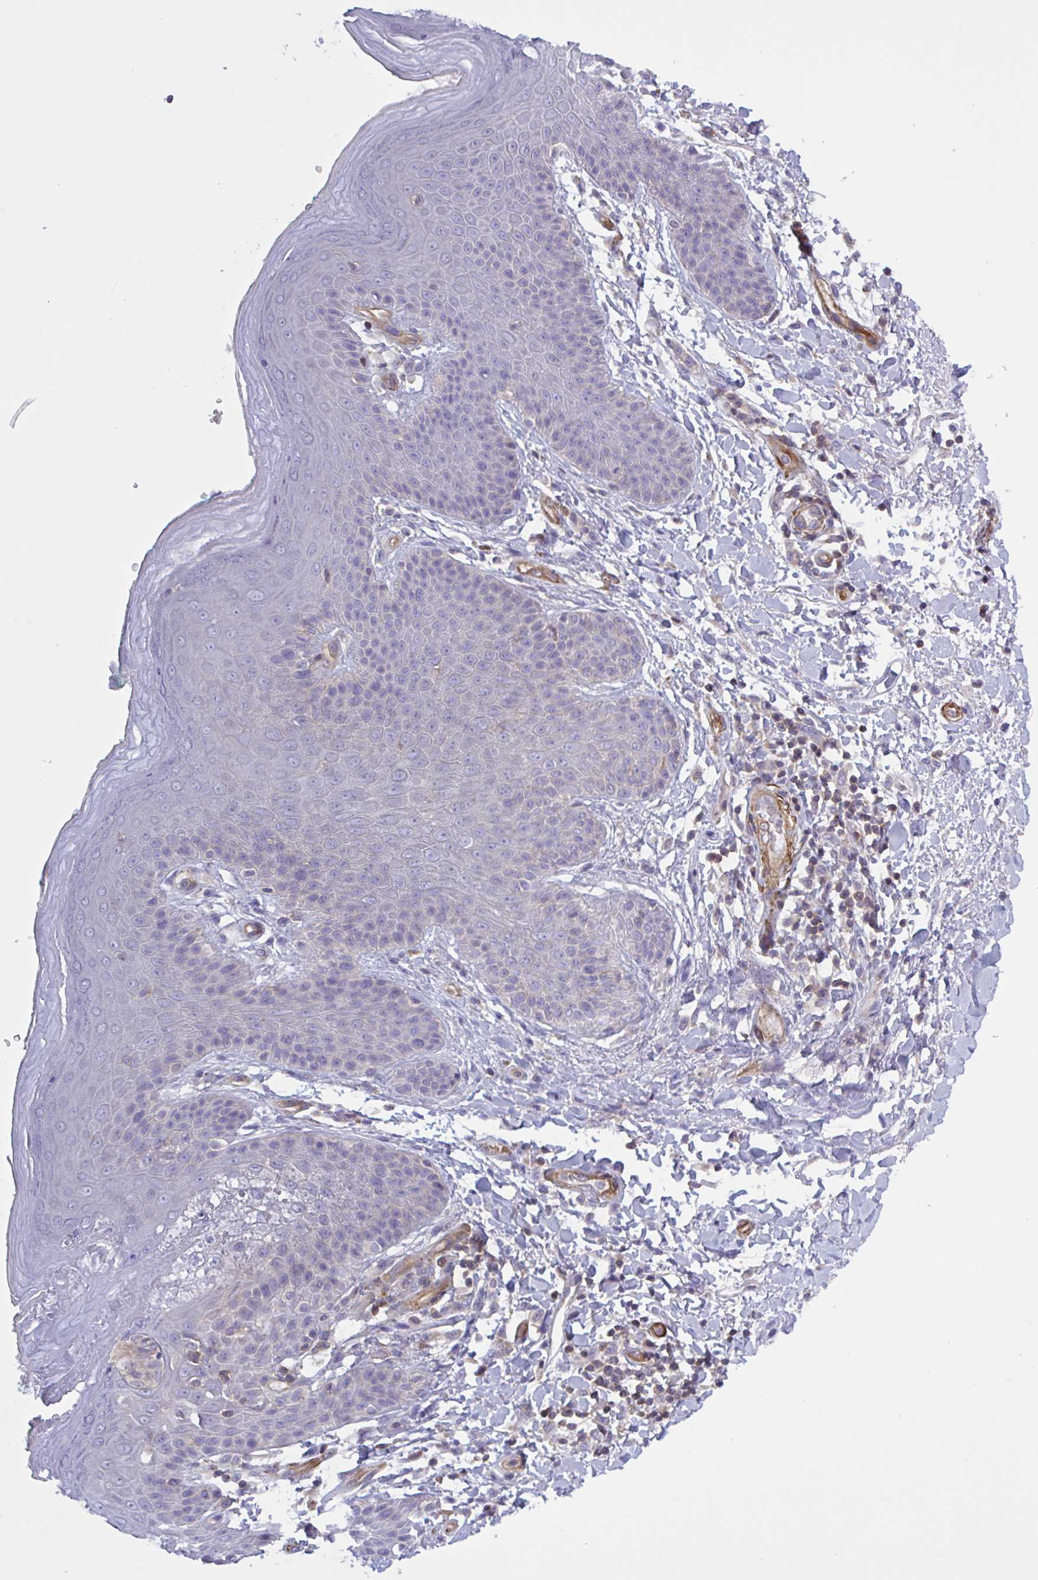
{"staining": {"intensity": "negative", "quantity": "none", "location": "none"}, "tissue": "skin", "cell_type": "Epidermal cells", "image_type": "normal", "snomed": [{"axis": "morphology", "description": "Normal tissue, NOS"}, {"axis": "topography", "description": "Peripheral nerve tissue"}], "caption": "Benign skin was stained to show a protein in brown. There is no significant staining in epidermal cells. (DAB (3,3'-diaminobenzidine) immunohistochemistry (IHC), high magnification).", "gene": "SHISA7", "patient": {"sex": "male", "age": 51}}